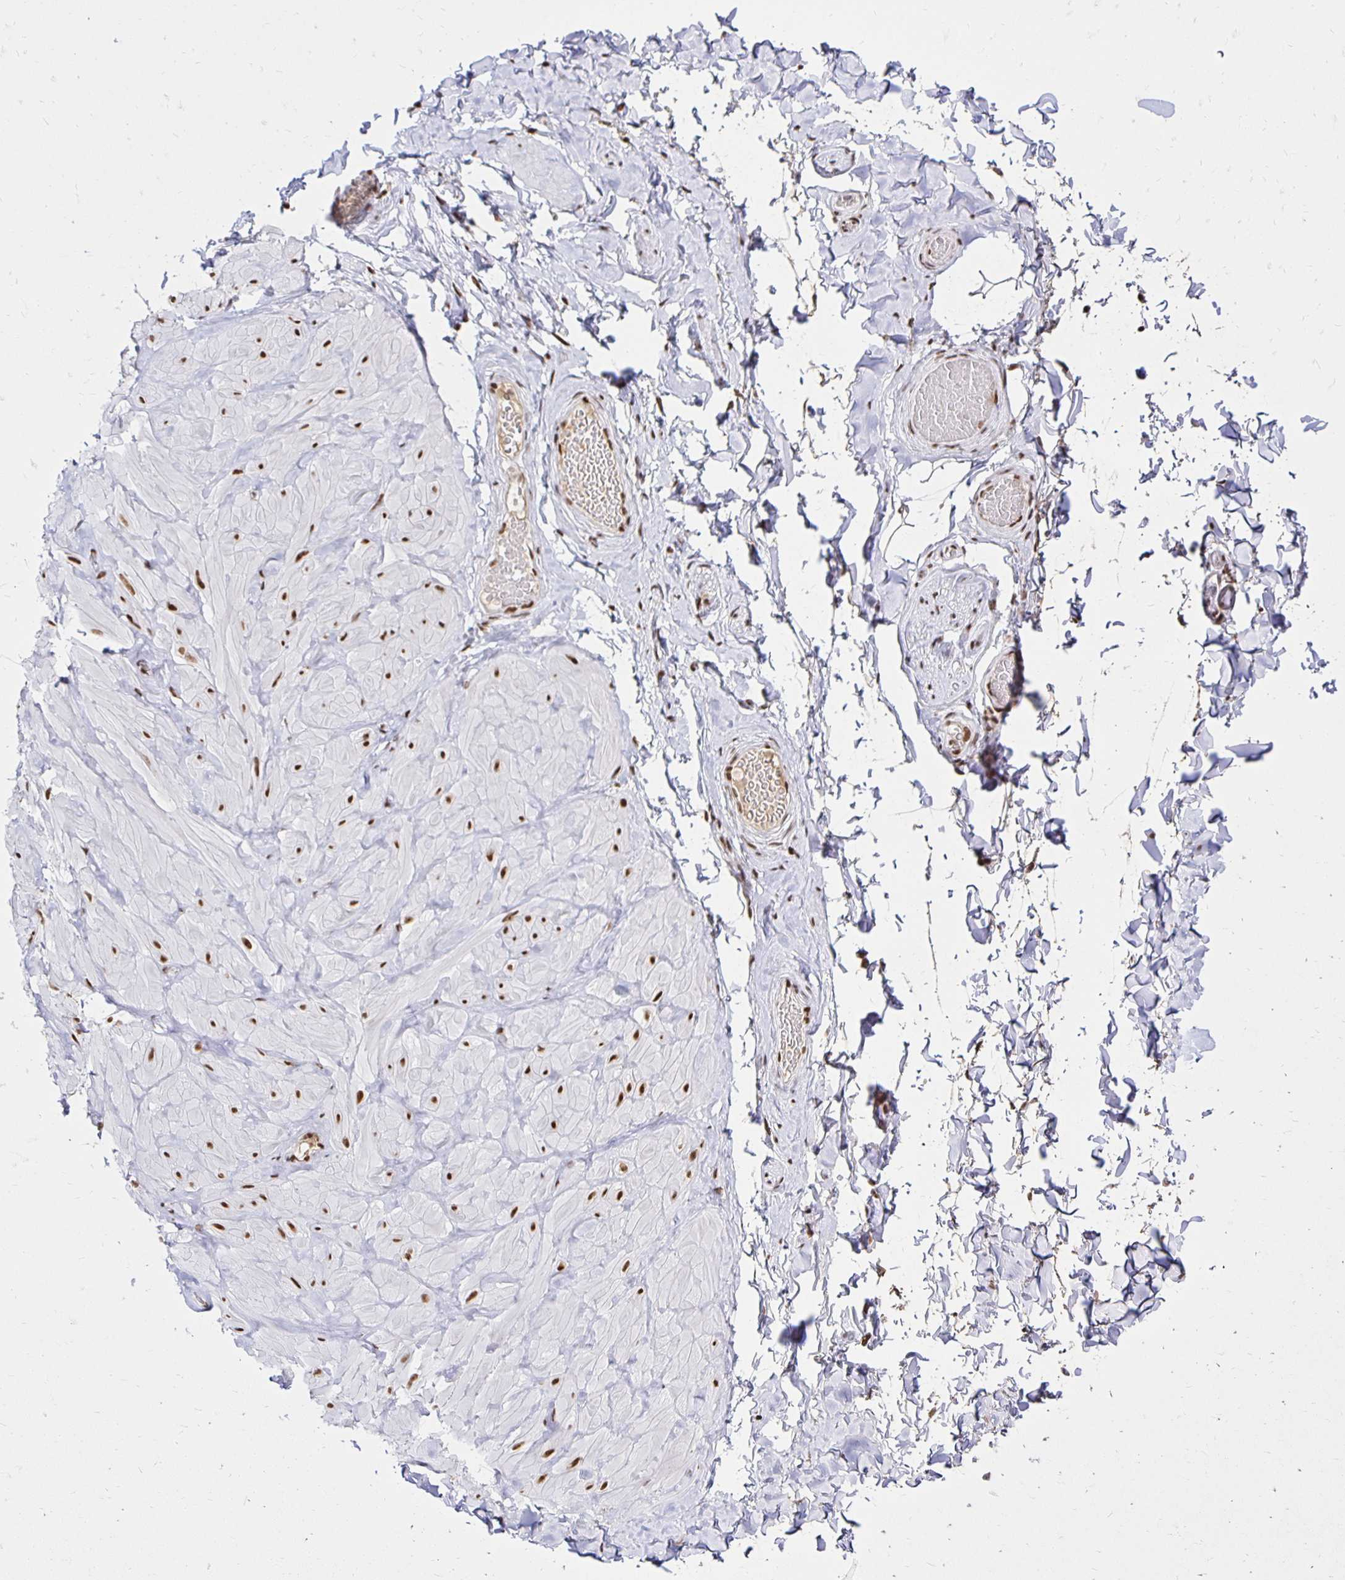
{"staining": {"intensity": "strong", "quantity": "<25%", "location": "nuclear"}, "tissue": "adipose tissue", "cell_type": "Adipocytes", "image_type": "normal", "snomed": [{"axis": "morphology", "description": "Normal tissue, NOS"}, {"axis": "topography", "description": "Soft tissue"}, {"axis": "topography", "description": "Adipose tissue"}, {"axis": "topography", "description": "Vascular tissue"}, {"axis": "topography", "description": "Peripheral nerve tissue"}], "caption": "Immunohistochemistry (DAB (3,3'-diaminobenzidine)) staining of unremarkable human adipose tissue reveals strong nuclear protein expression in about <25% of adipocytes.", "gene": "ZNF579", "patient": {"sex": "male", "age": 29}}